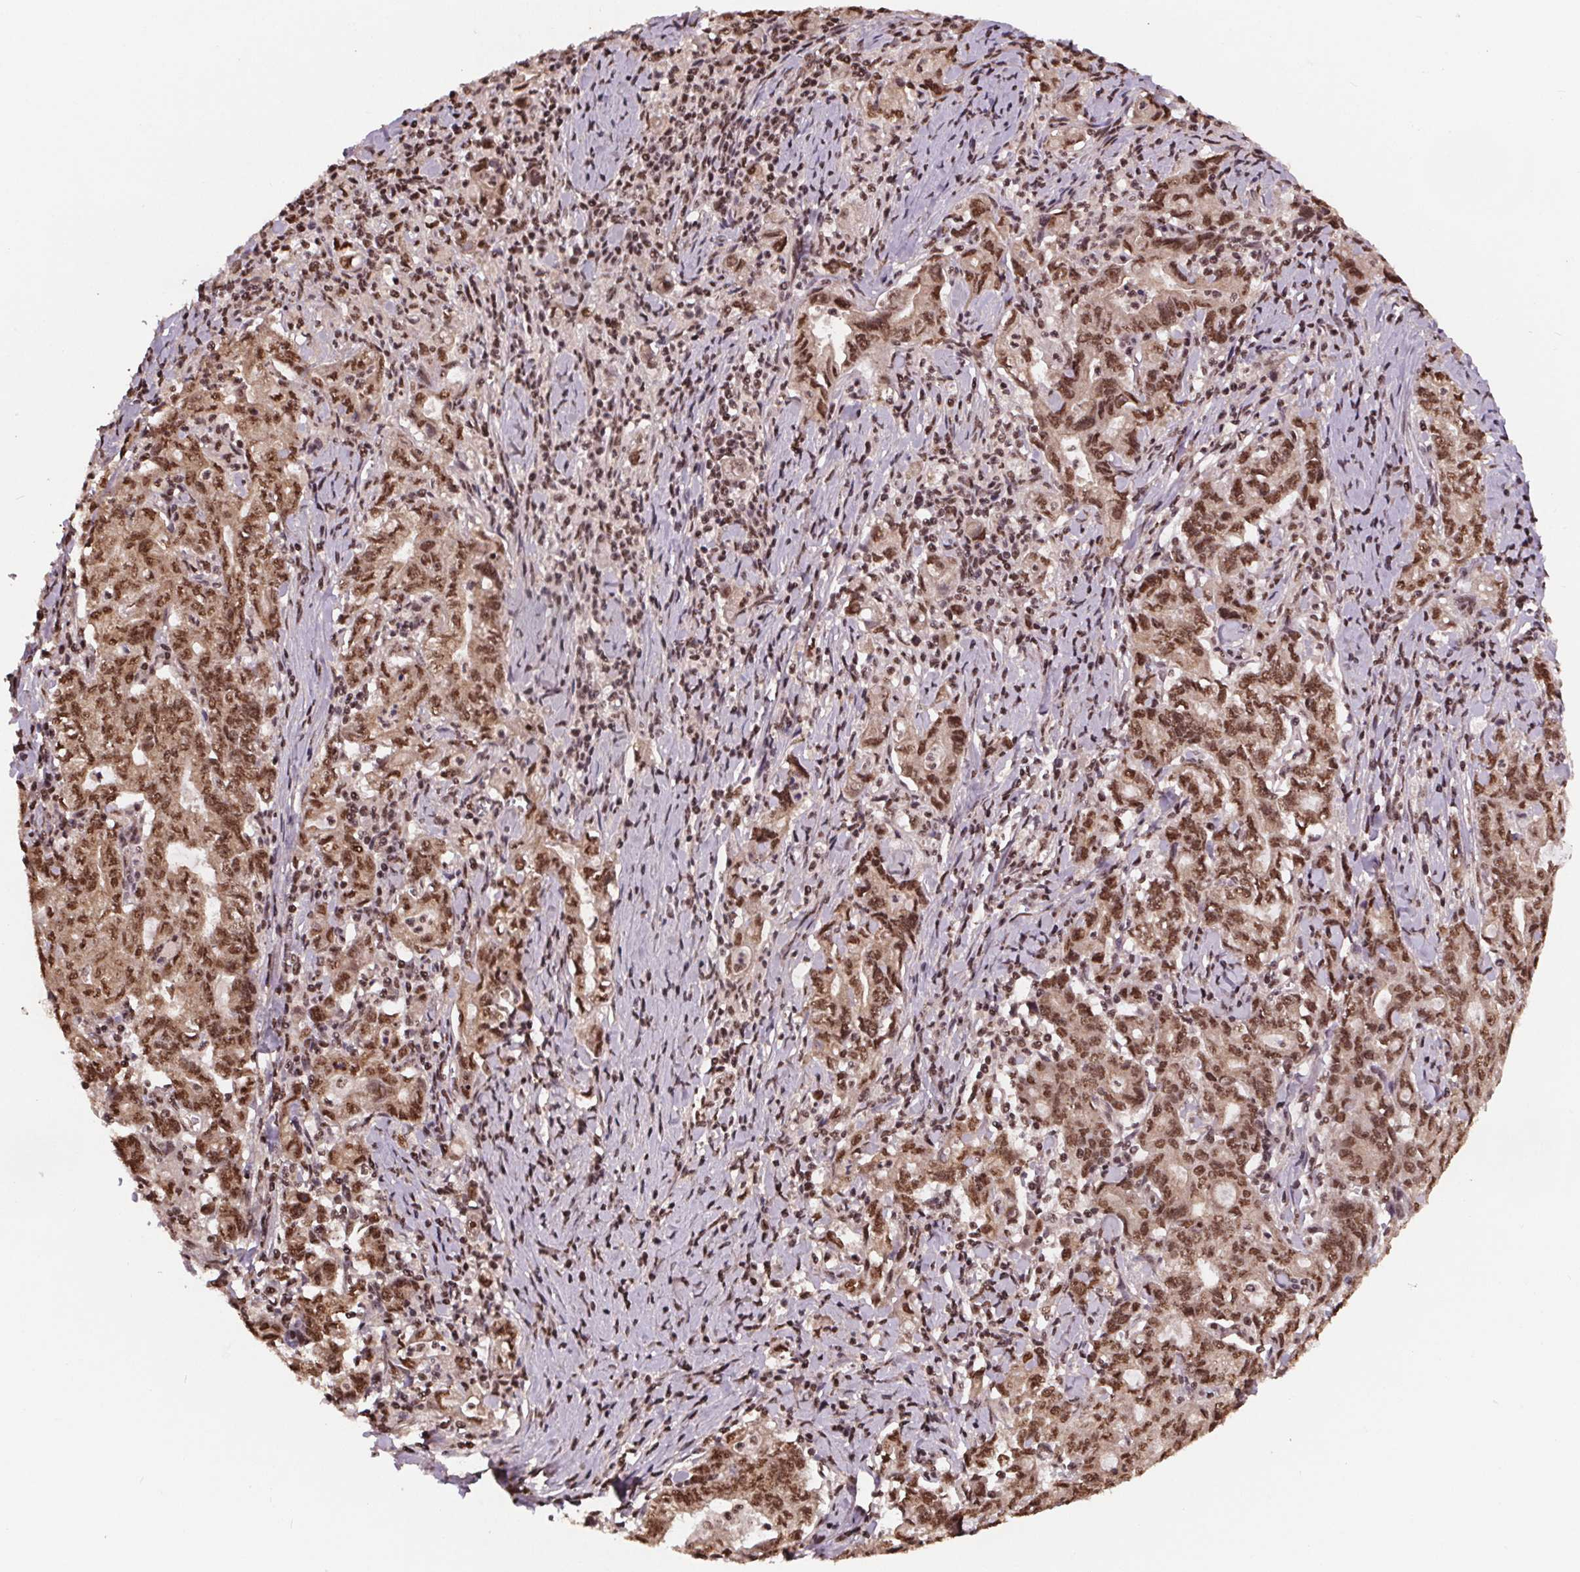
{"staining": {"intensity": "moderate", "quantity": ">75%", "location": "nuclear"}, "tissue": "stomach cancer", "cell_type": "Tumor cells", "image_type": "cancer", "snomed": [{"axis": "morphology", "description": "Adenocarcinoma, NOS"}, {"axis": "topography", "description": "Stomach, upper"}], "caption": "Immunohistochemical staining of stomach cancer (adenocarcinoma) exhibits medium levels of moderate nuclear expression in approximately >75% of tumor cells.", "gene": "JARID2", "patient": {"sex": "female", "age": 79}}